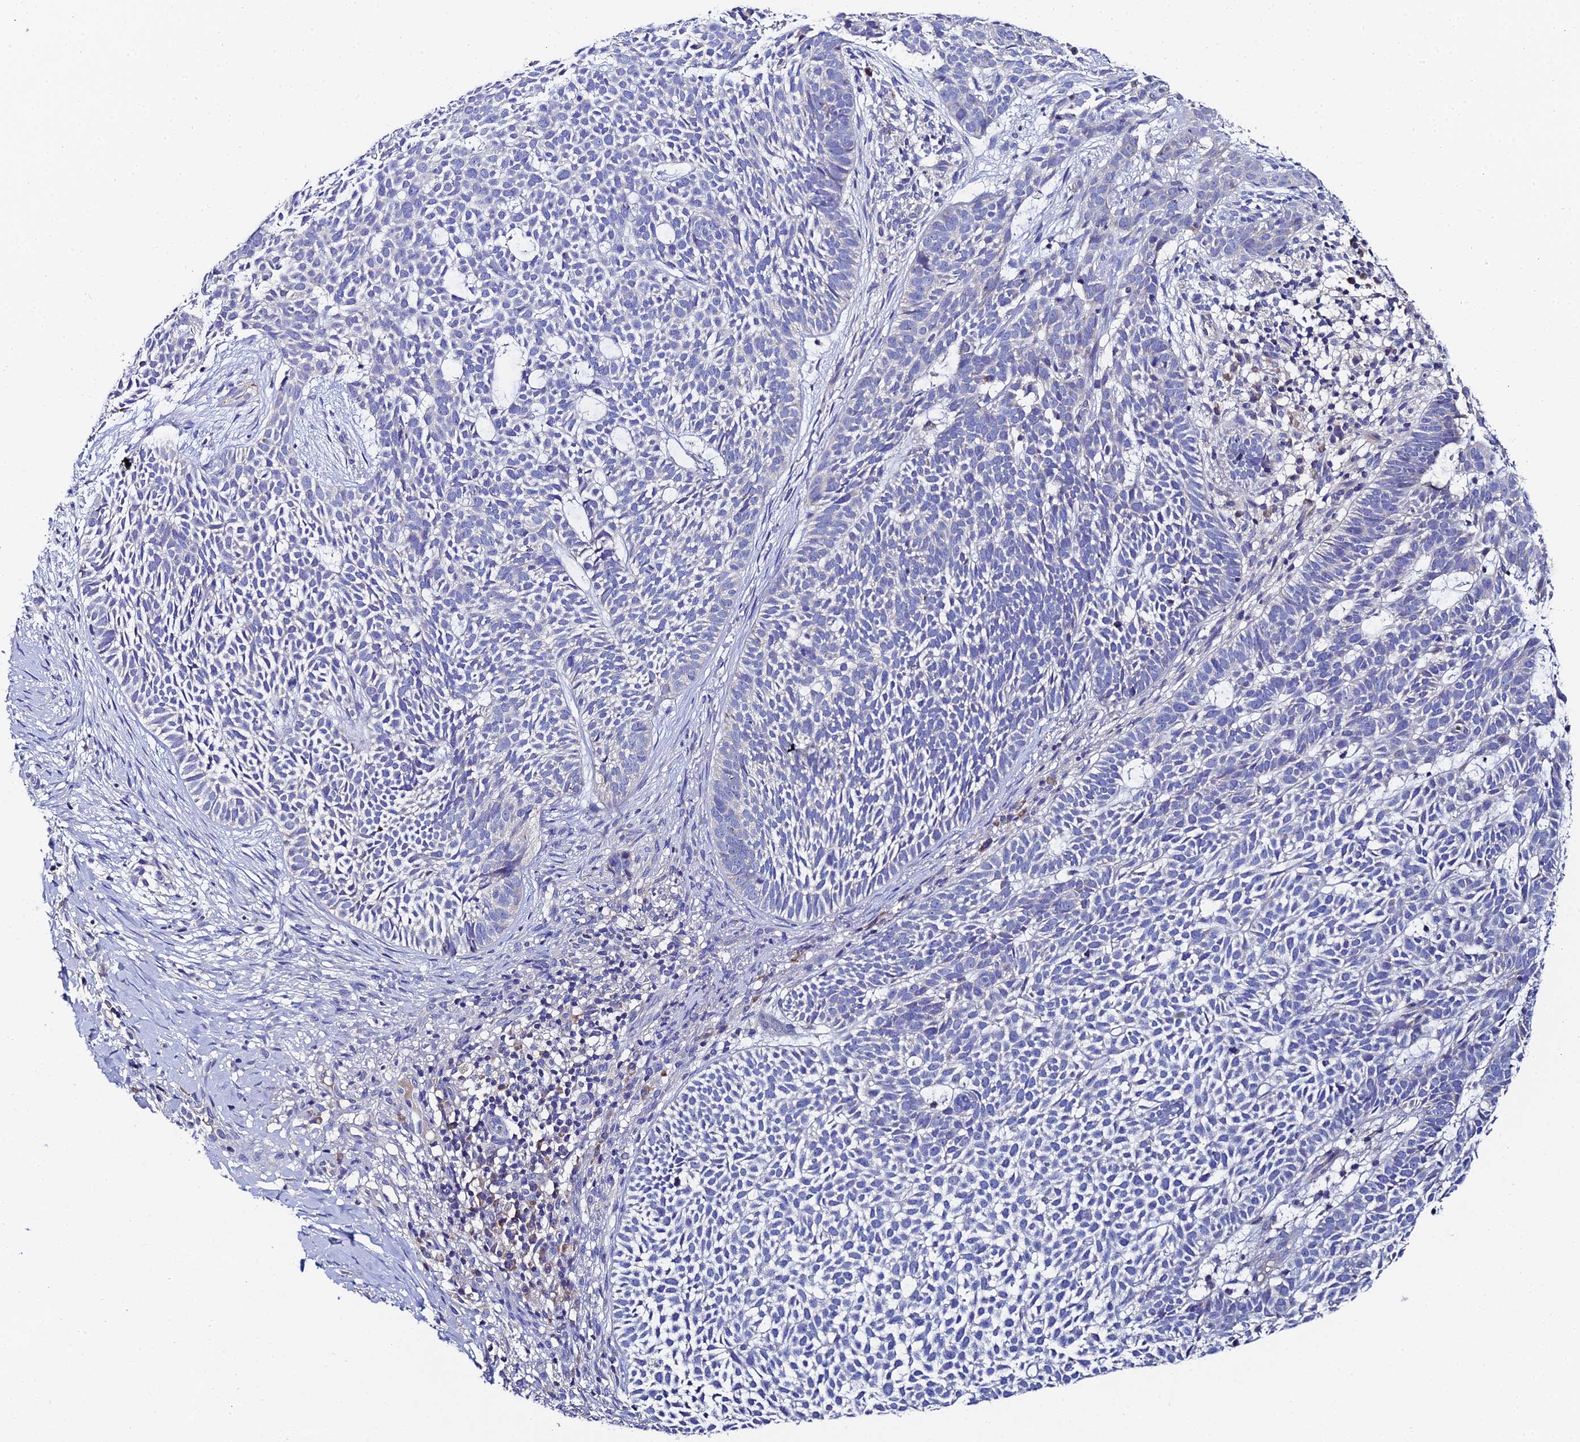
{"staining": {"intensity": "negative", "quantity": "none", "location": "none"}, "tissue": "skin cancer", "cell_type": "Tumor cells", "image_type": "cancer", "snomed": [{"axis": "morphology", "description": "Basal cell carcinoma"}, {"axis": "topography", "description": "Skin"}], "caption": "Immunohistochemistry (IHC) micrograph of neoplastic tissue: skin cancer stained with DAB (3,3'-diaminobenzidine) reveals no significant protein expression in tumor cells. Brightfield microscopy of IHC stained with DAB (brown) and hematoxylin (blue), captured at high magnification.", "gene": "UBE2L3", "patient": {"sex": "female", "age": 78}}